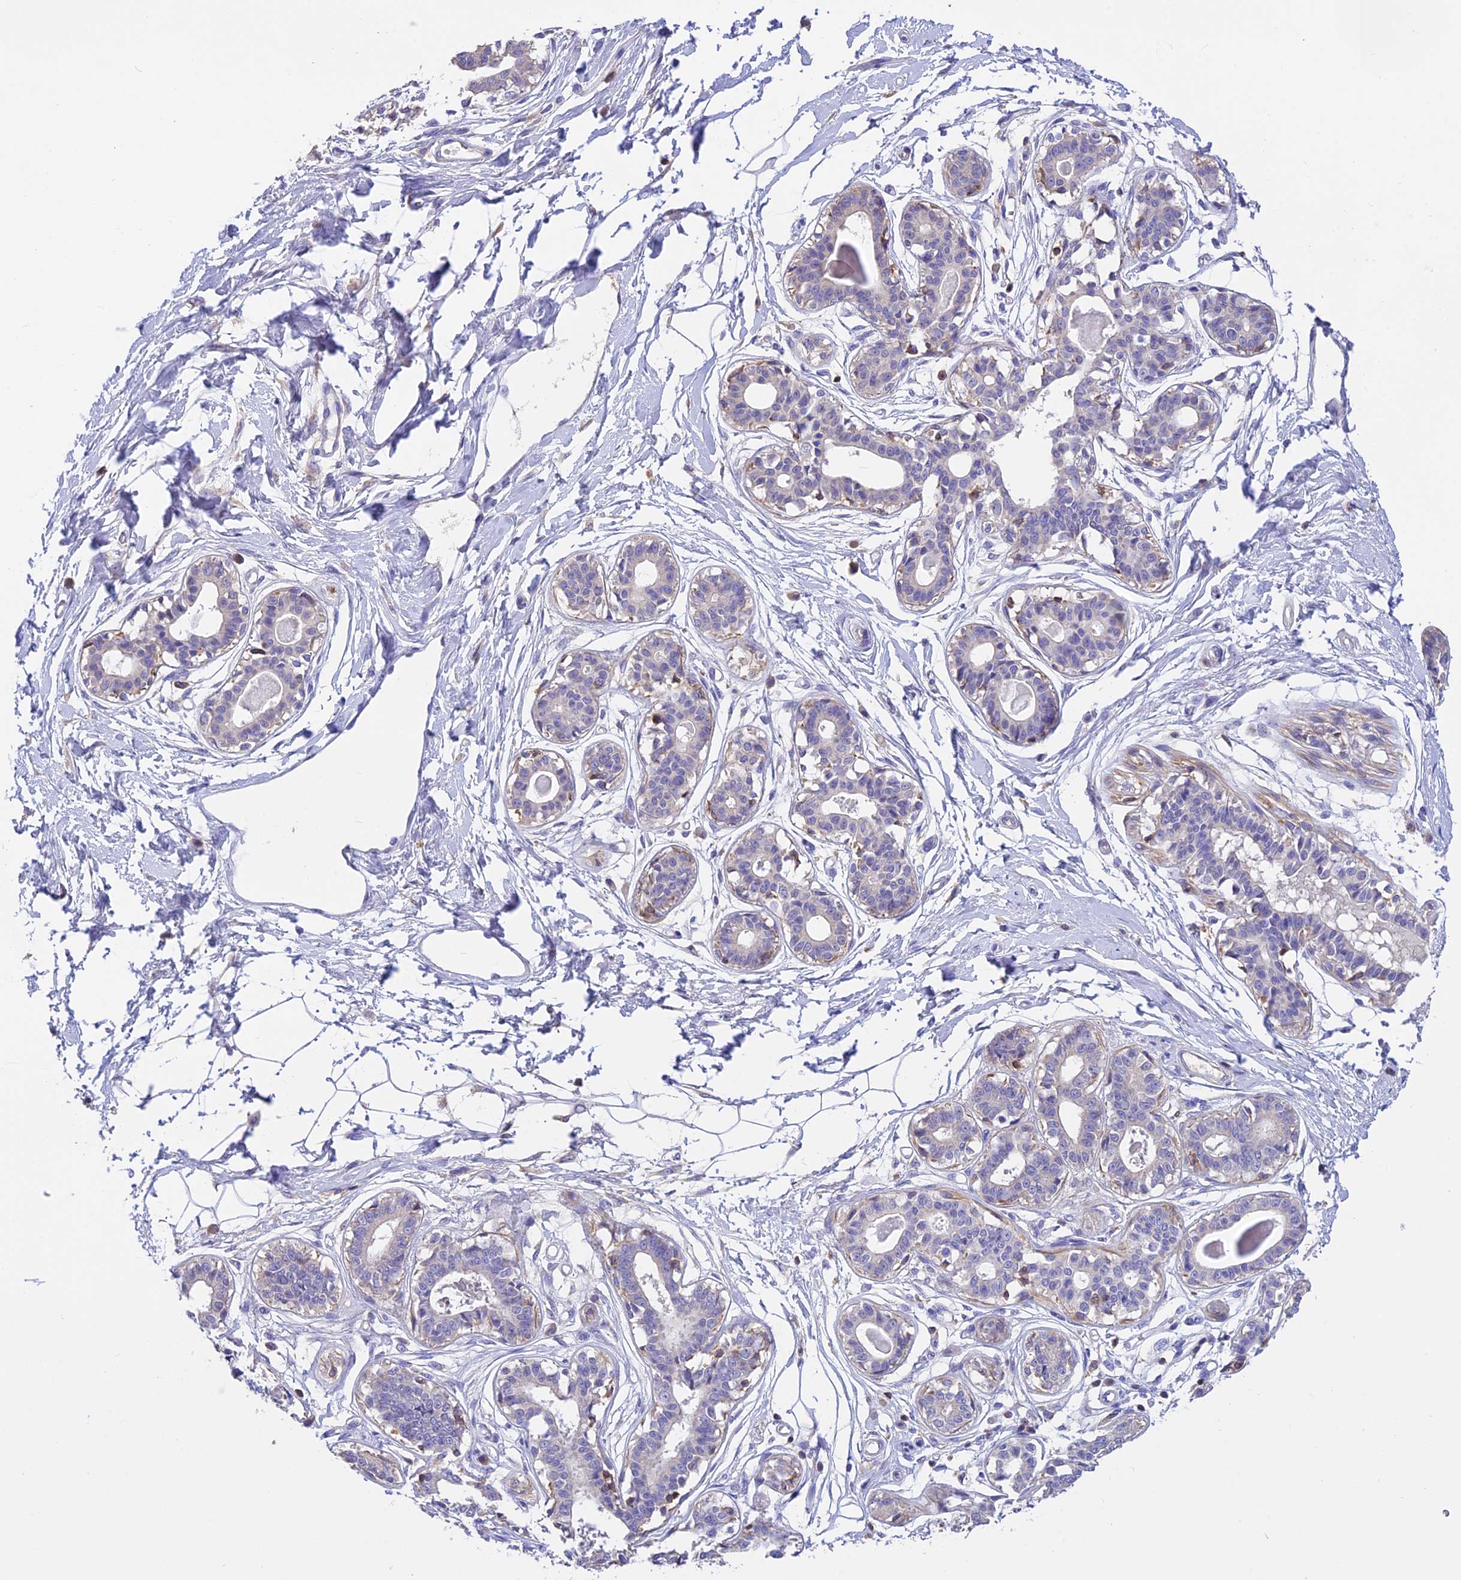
{"staining": {"intensity": "negative", "quantity": "none", "location": "none"}, "tissue": "breast", "cell_type": "Adipocytes", "image_type": "normal", "snomed": [{"axis": "morphology", "description": "Normal tissue, NOS"}, {"axis": "topography", "description": "Breast"}], "caption": "High power microscopy micrograph of an IHC micrograph of unremarkable breast, revealing no significant staining in adipocytes. (DAB (3,3'-diaminobenzidine) immunohistochemistry with hematoxylin counter stain).", "gene": "LPXN", "patient": {"sex": "female", "age": 45}}